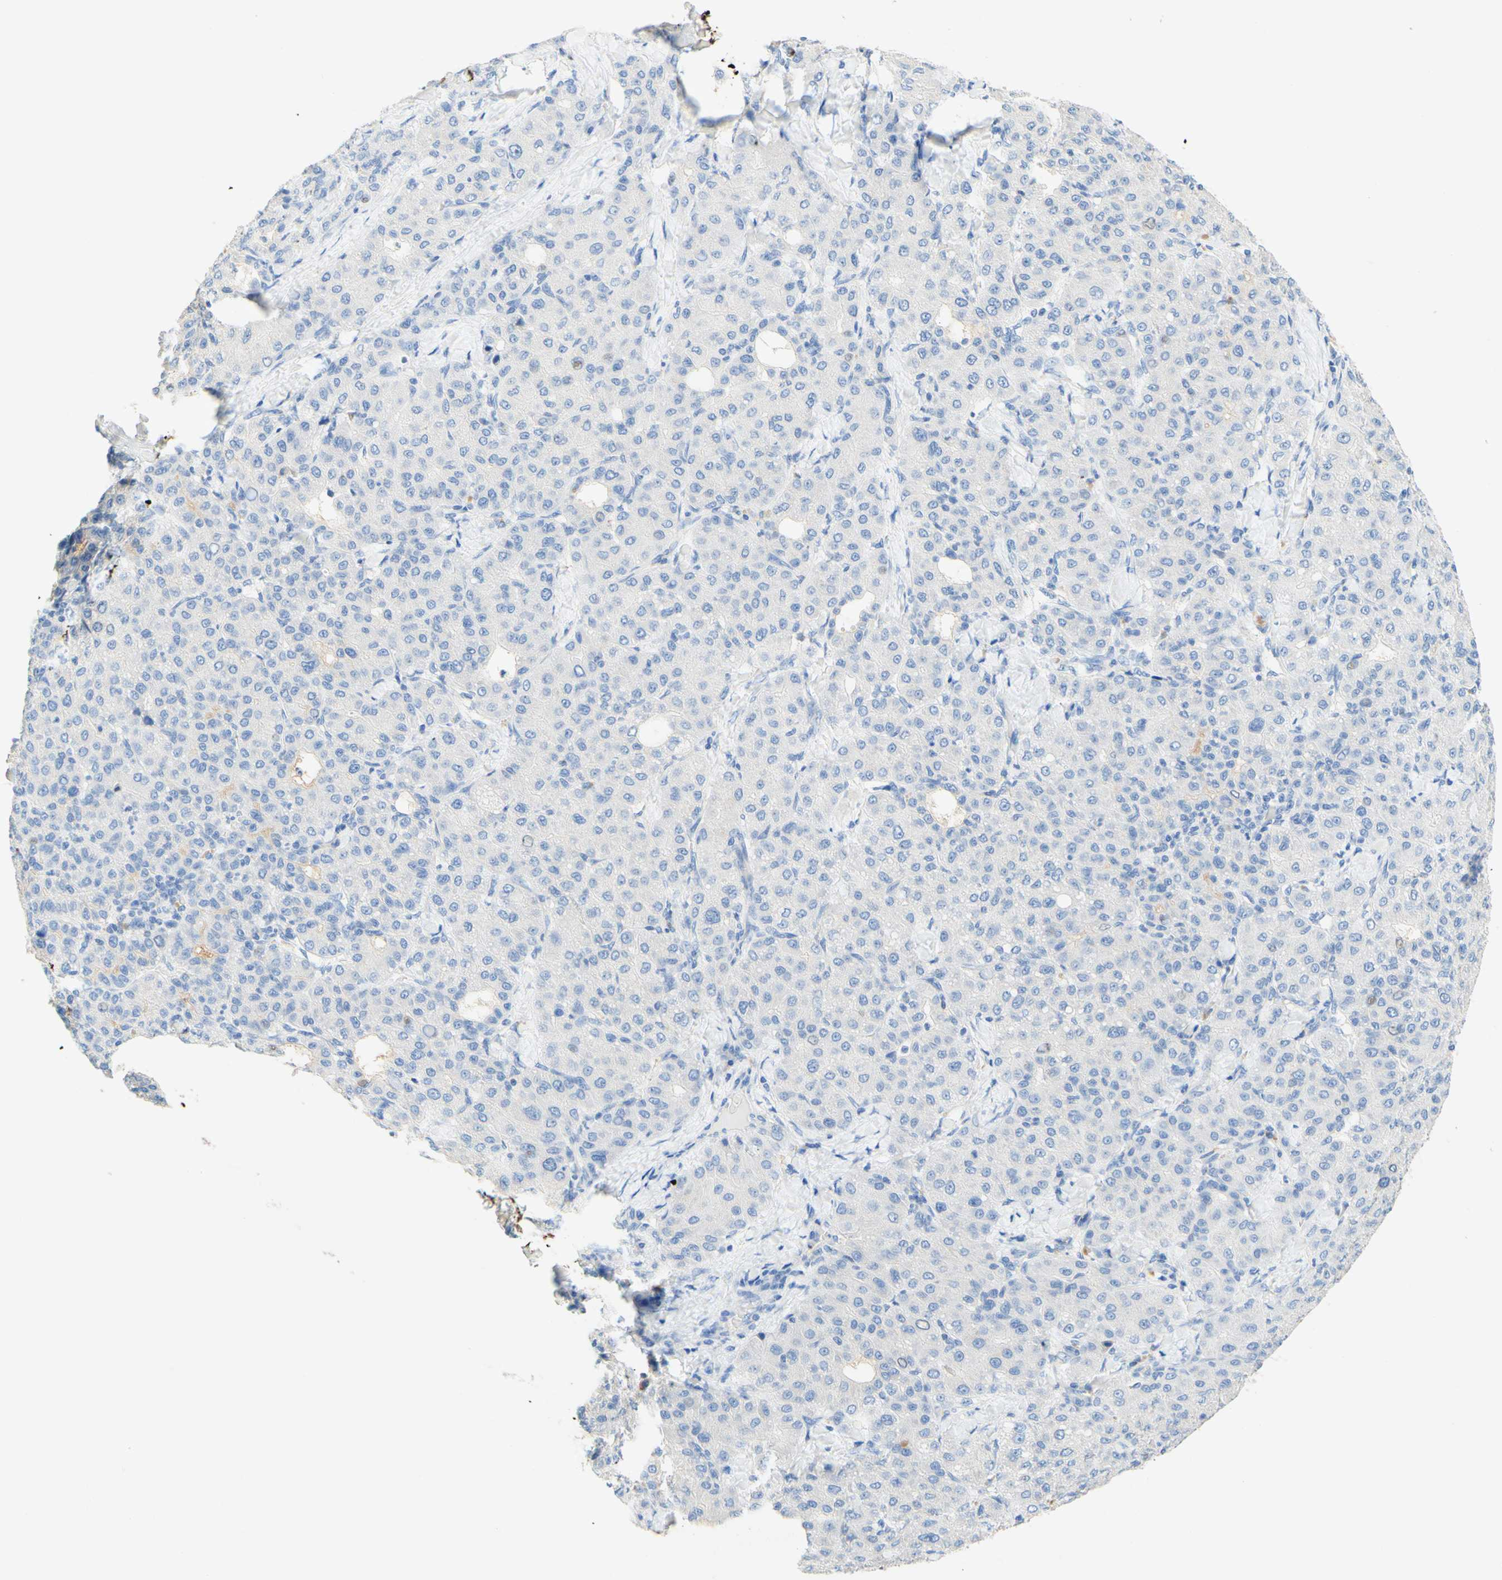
{"staining": {"intensity": "negative", "quantity": "none", "location": "none"}, "tissue": "liver cancer", "cell_type": "Tumor cells", "image_type": "cancer", "snomed": [{"axis": "morphology", "description": "Carcinoma, Hepatocellular, NOS"}, {"axis": "topography", "description": "Liver"}], "caption": "Immunohistochemical staining of human liver hepatocellular carcinoma exhibits no significant staining in tumor cells.", "gene": "SLC46A1", "patient": {"sex": "male", "age": 65}}